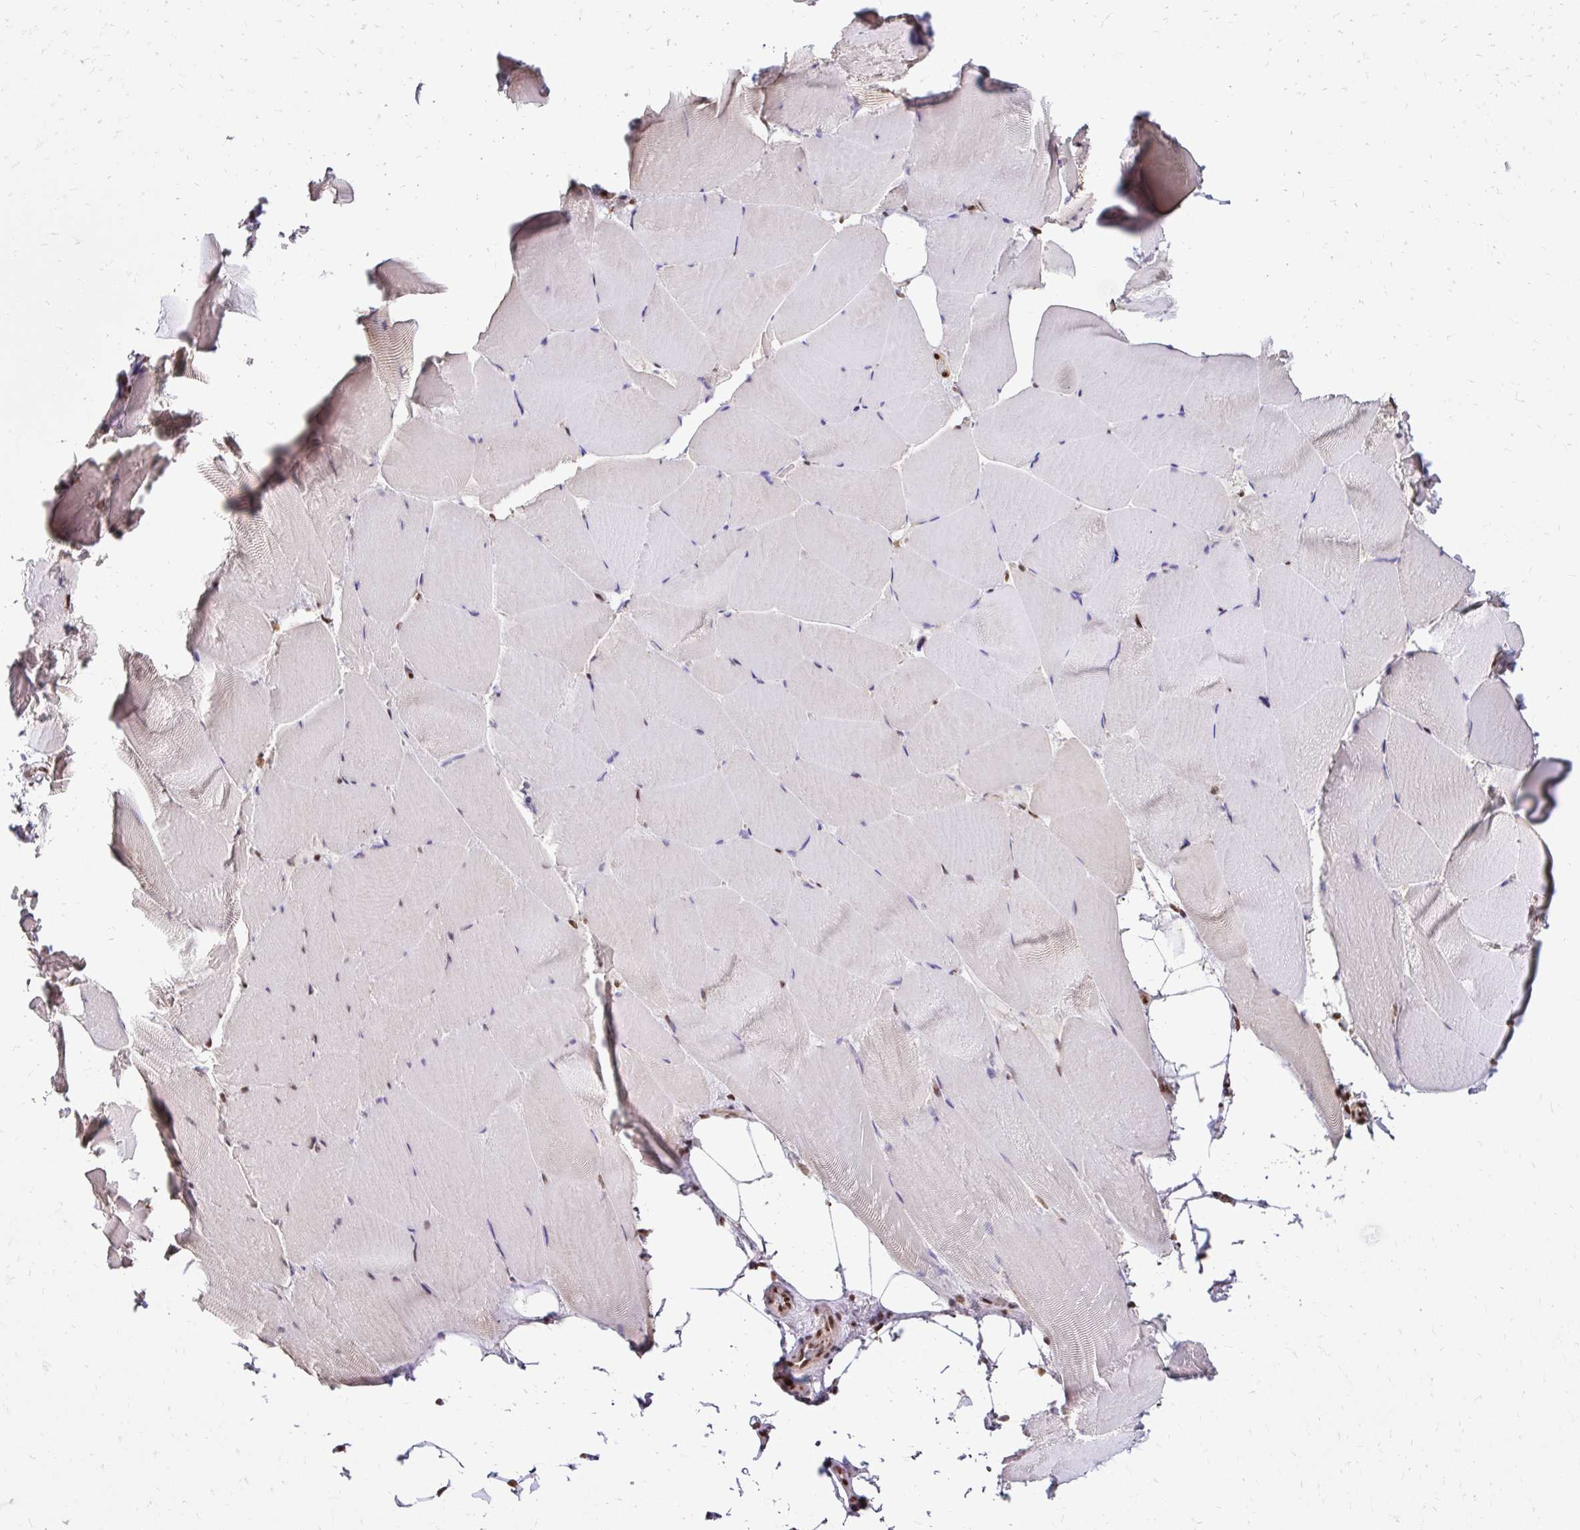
{"staining": {"intensity": "moderate", "quantity": "25%-75%", "location": "nuclear"}, "tissue": "skeletal muscle", "cell_type": "Myocytes", "image_type": "normal", "snomed": [{"axis": "morphology", "description": "Normal tissue, NOS"}, {"axis": "topography", "description": "Skeletal muscle"}], "caption": "The image demonstrates a brown stain indicating the presence of a protein in the nuclear of myocytes in skeletal muscle. The staining was performed using DAB (3,3'-diaminobenzidine) to visualize the protein expression in brown, while the nuclei were stained in blue with hematoxylin (Magnification: 20x).", "gene": "GLYR1", "patient": {"sex": "female", "age": 64}}